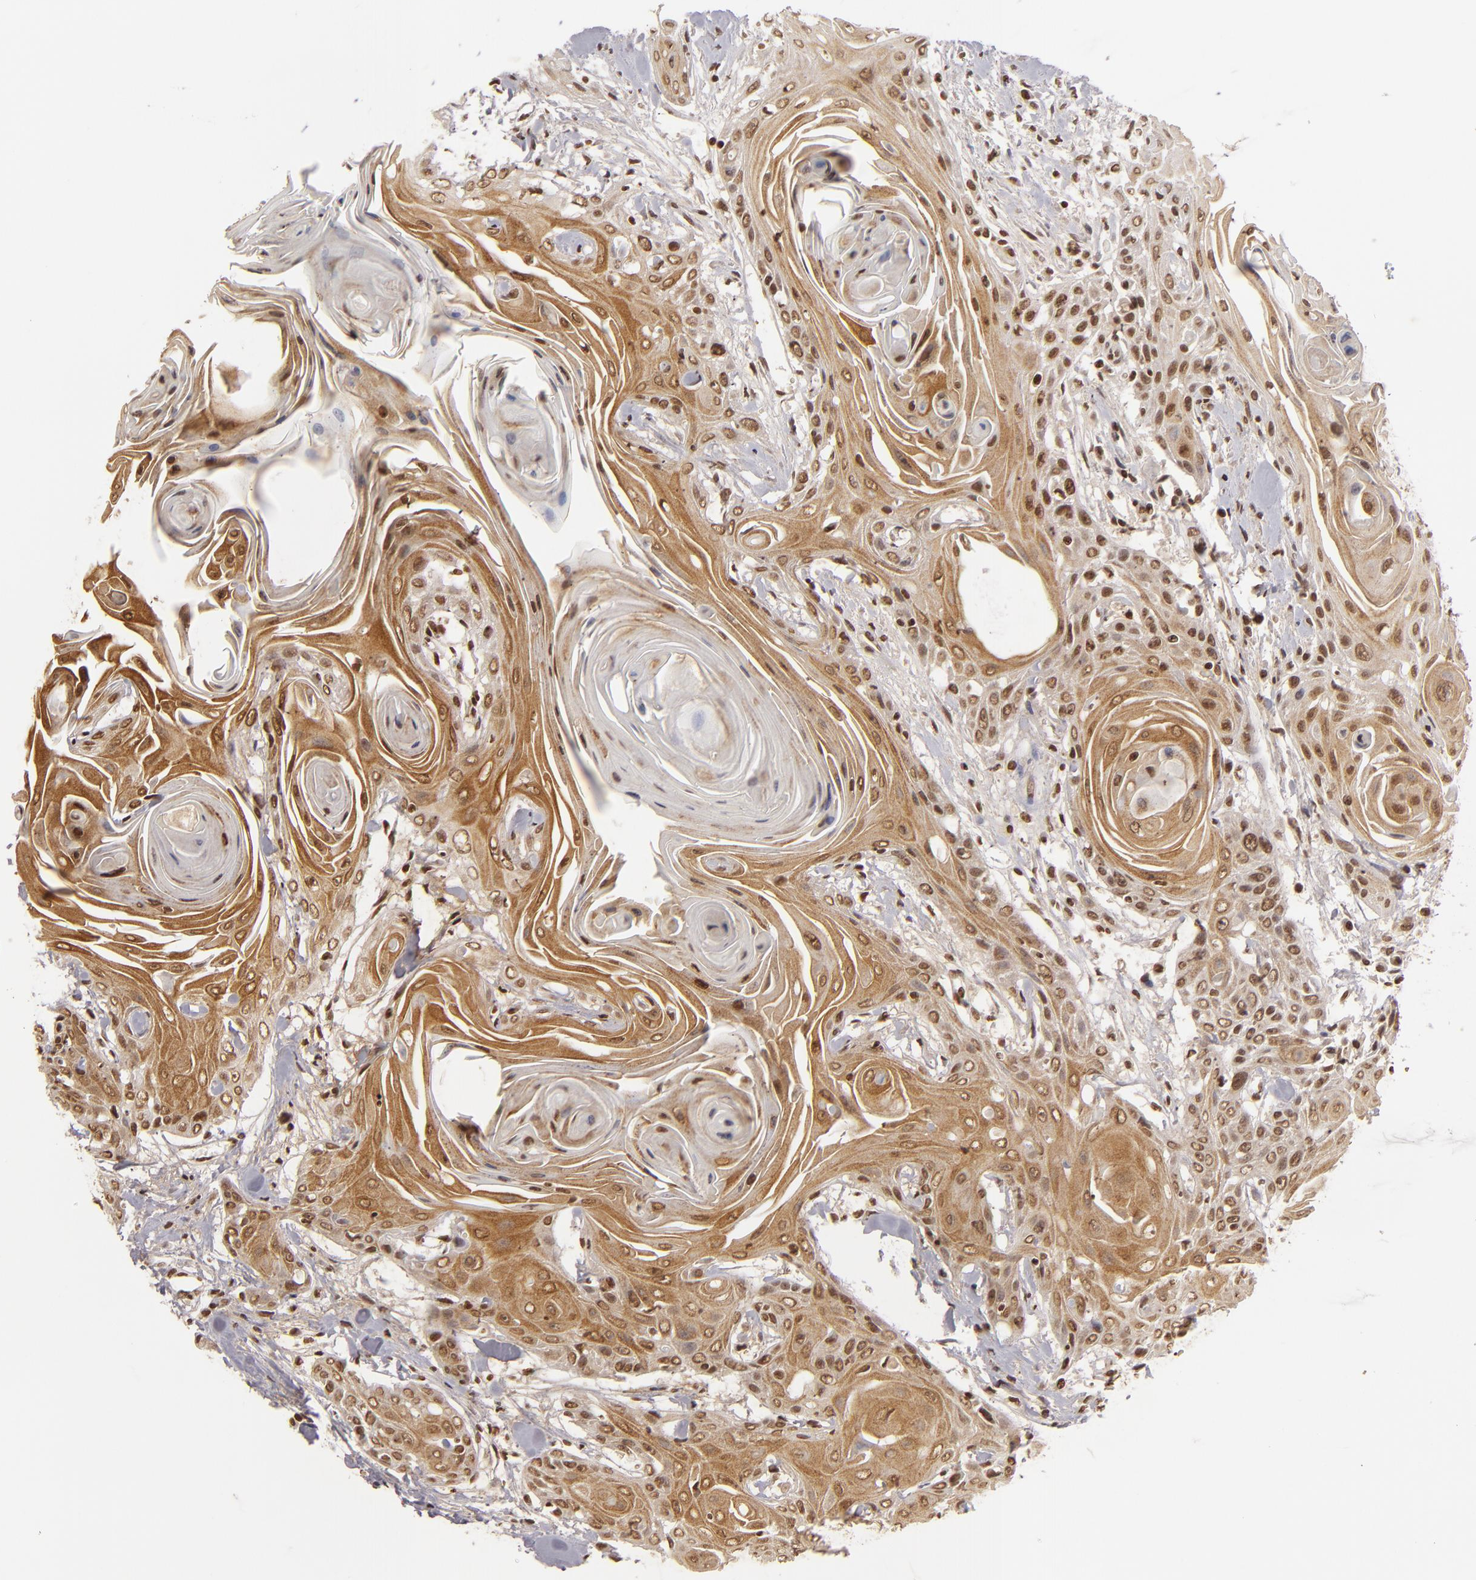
{"staining": {"intensity": "moderate", "quantity": ">75%", "location": "cytoplasmic/membranous,nuclear"}, "tissue": "head and neck cancer", "cell_type": "Tumor cells", "image_type": "cancer", "snomed": [{"axis": "morphology", "description": "Squamous cell carcinoma, NOS"}, {"axis": "morphology", "description": "Squamous cell carcinoma, metastatic, NOS"}, {"axis": "topography", "description": "Lymph node"}, {"axis": "topography", "description": "Salivary gland"}, {"axis": "topography", "description": "Head-Neck"}], "caption": "A micrograph of human head and neck squamous cell carcinoma stained for a protein reveals moderate cytoplasmic/membranous and nuclear brown staining in tumor cells.", "gene": "CUL3", "patient": {"sex": "female", "age": 74}}